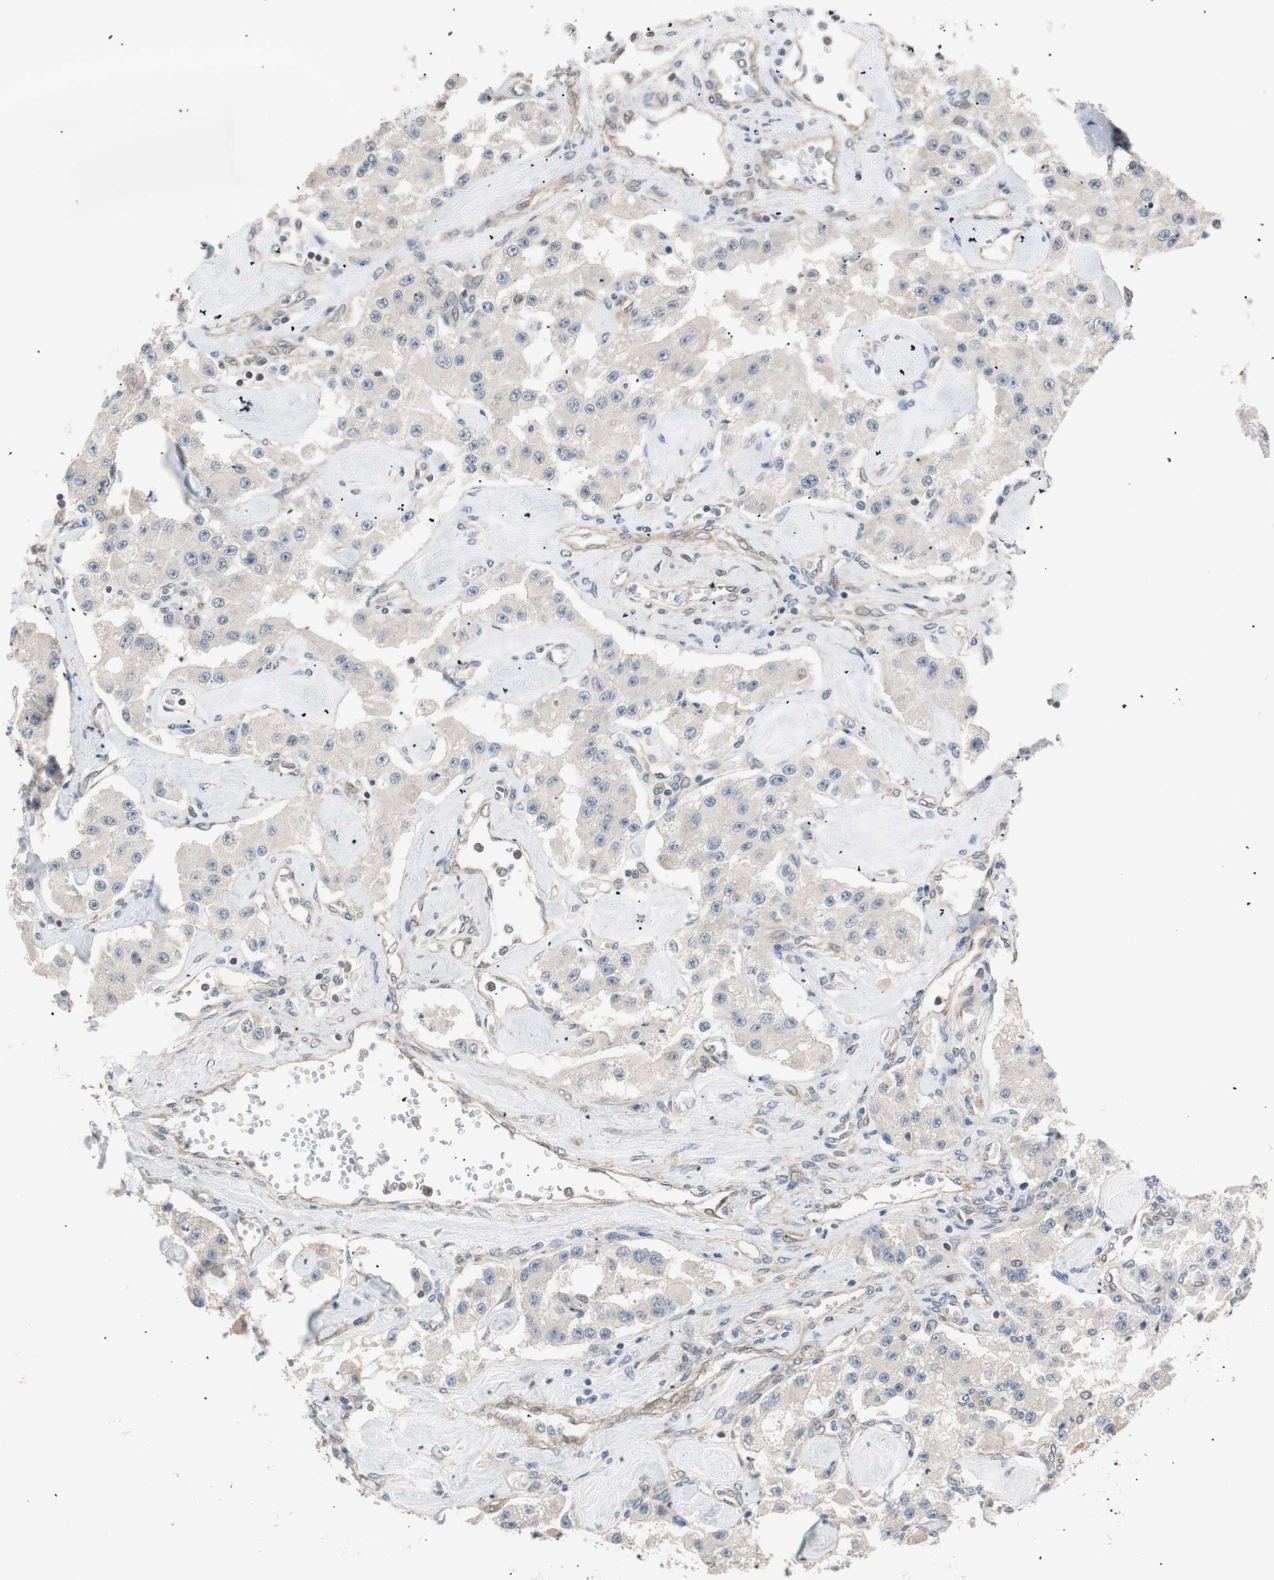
{"staining": {"intensity": "weak", "quantity": ">75%", "location": "cytoplasmic/membranous"}, "tissue": "carcinoid", "cell_type": "Tumor cells", "image_type": "cancer", "snomed": [{"axis": "morphology", "description": "Carcinoid, malignant, NOS"}, {"axis": "topography", "description": "Pancreas"}], "caption": "Tumor cells show low levels of weak cytoplasmic/membranous staining in approximately >75% of cells in human carcinoid (malignant).", "gene": "SMG1", "patient": {"sex": "male", "age": 41}}